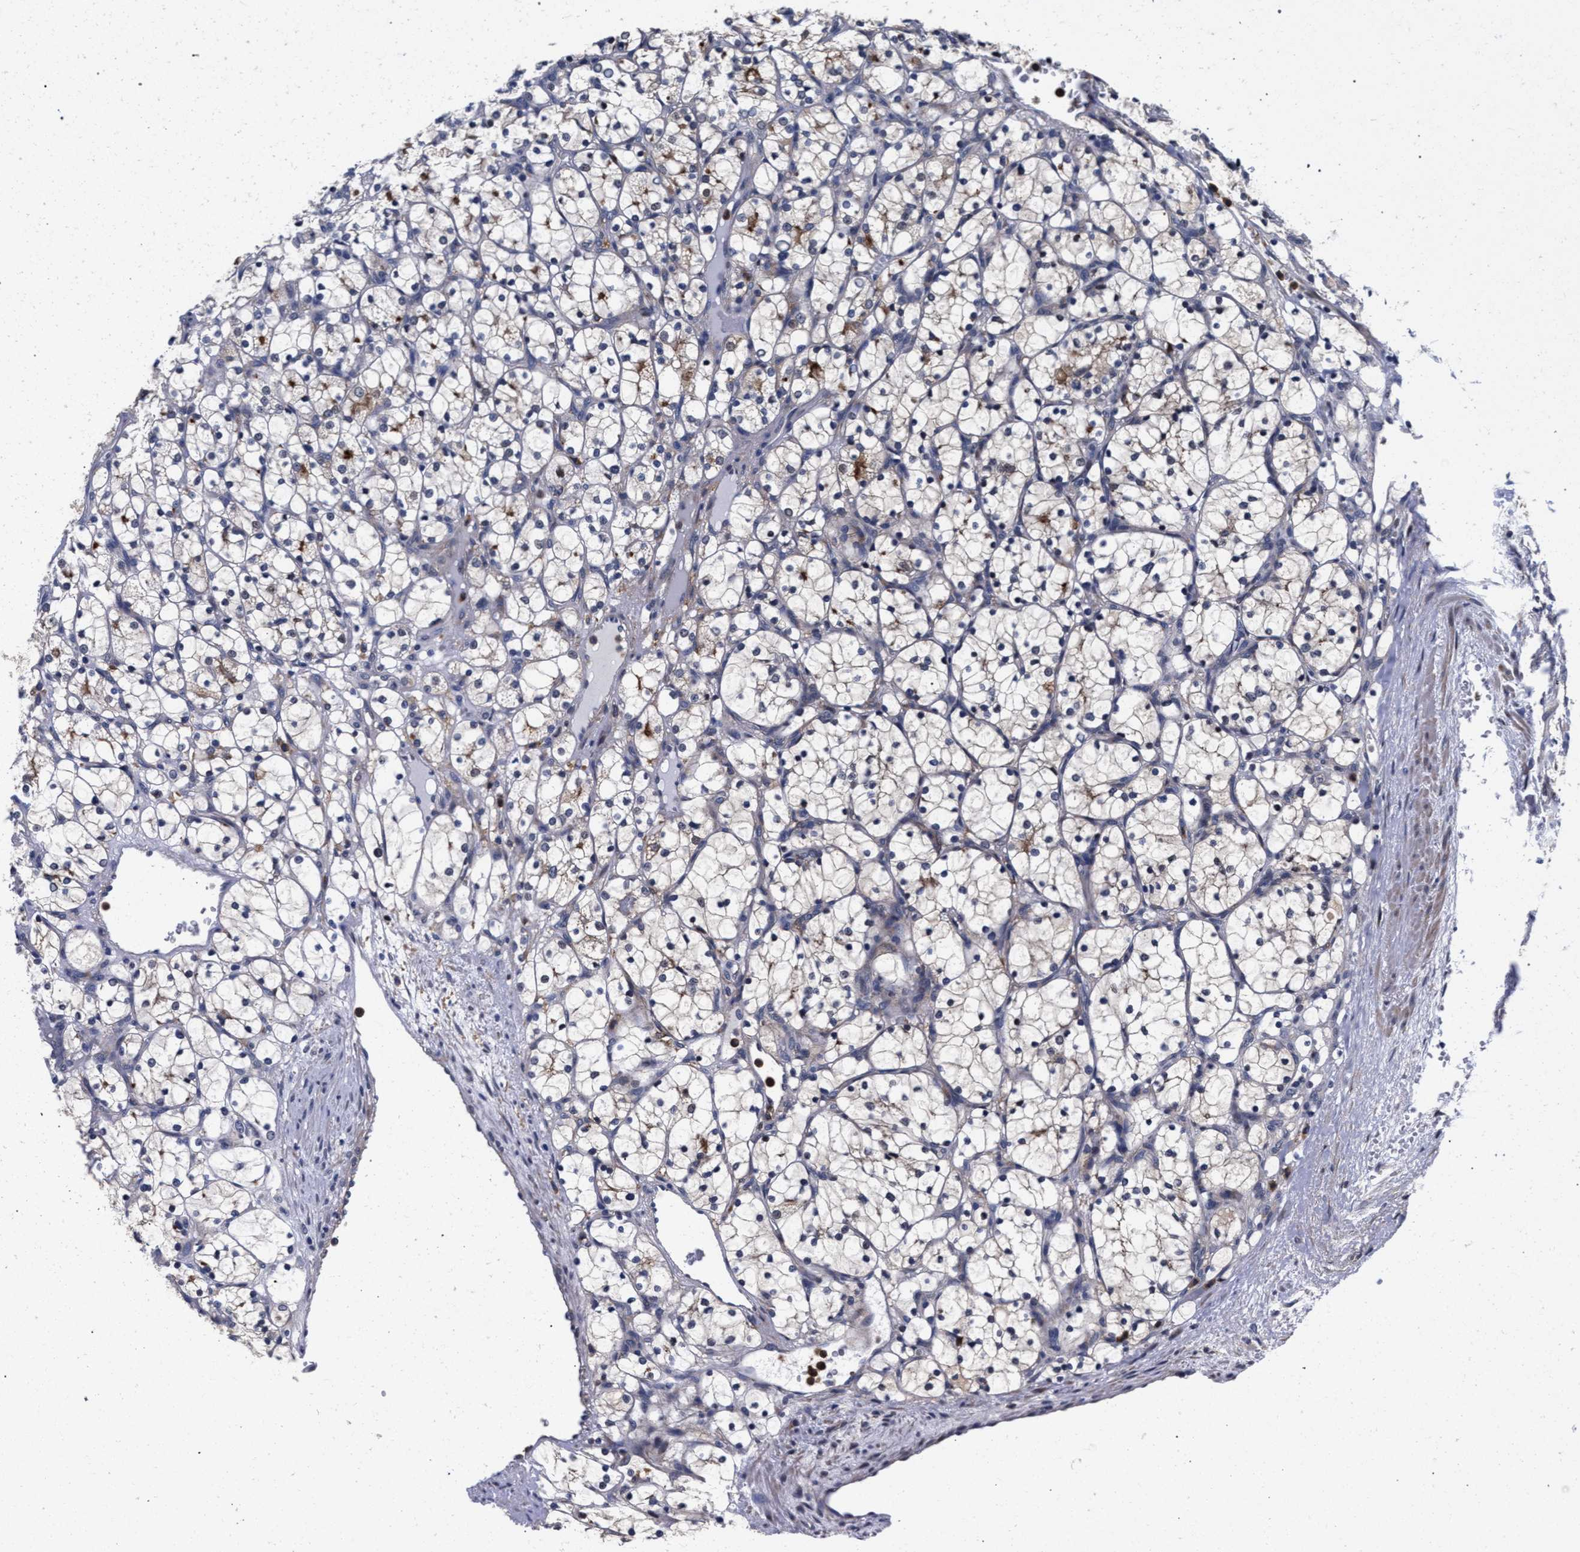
{"staining": {"intensity": "weak", "quantity": "<25%", "location": "cytoplasmic/membranous"}, "tissue": "renal cancer", "cell_type": "Tumor cells", "image_type": "cancer", "snomed": [{"axis": "morphology", "description": "Adenocarcinoma, NOS"}, {"axis": "topography", "description": "Kidney"}], "caption": "DAB immunohistochemical staining of renal cancer (adenocarcinoma) displays no significant expression in tumor cells. Nuclei are stained in blue.", "gene": "ZNF462", "patient": {"sex": "female", "age": 69}}